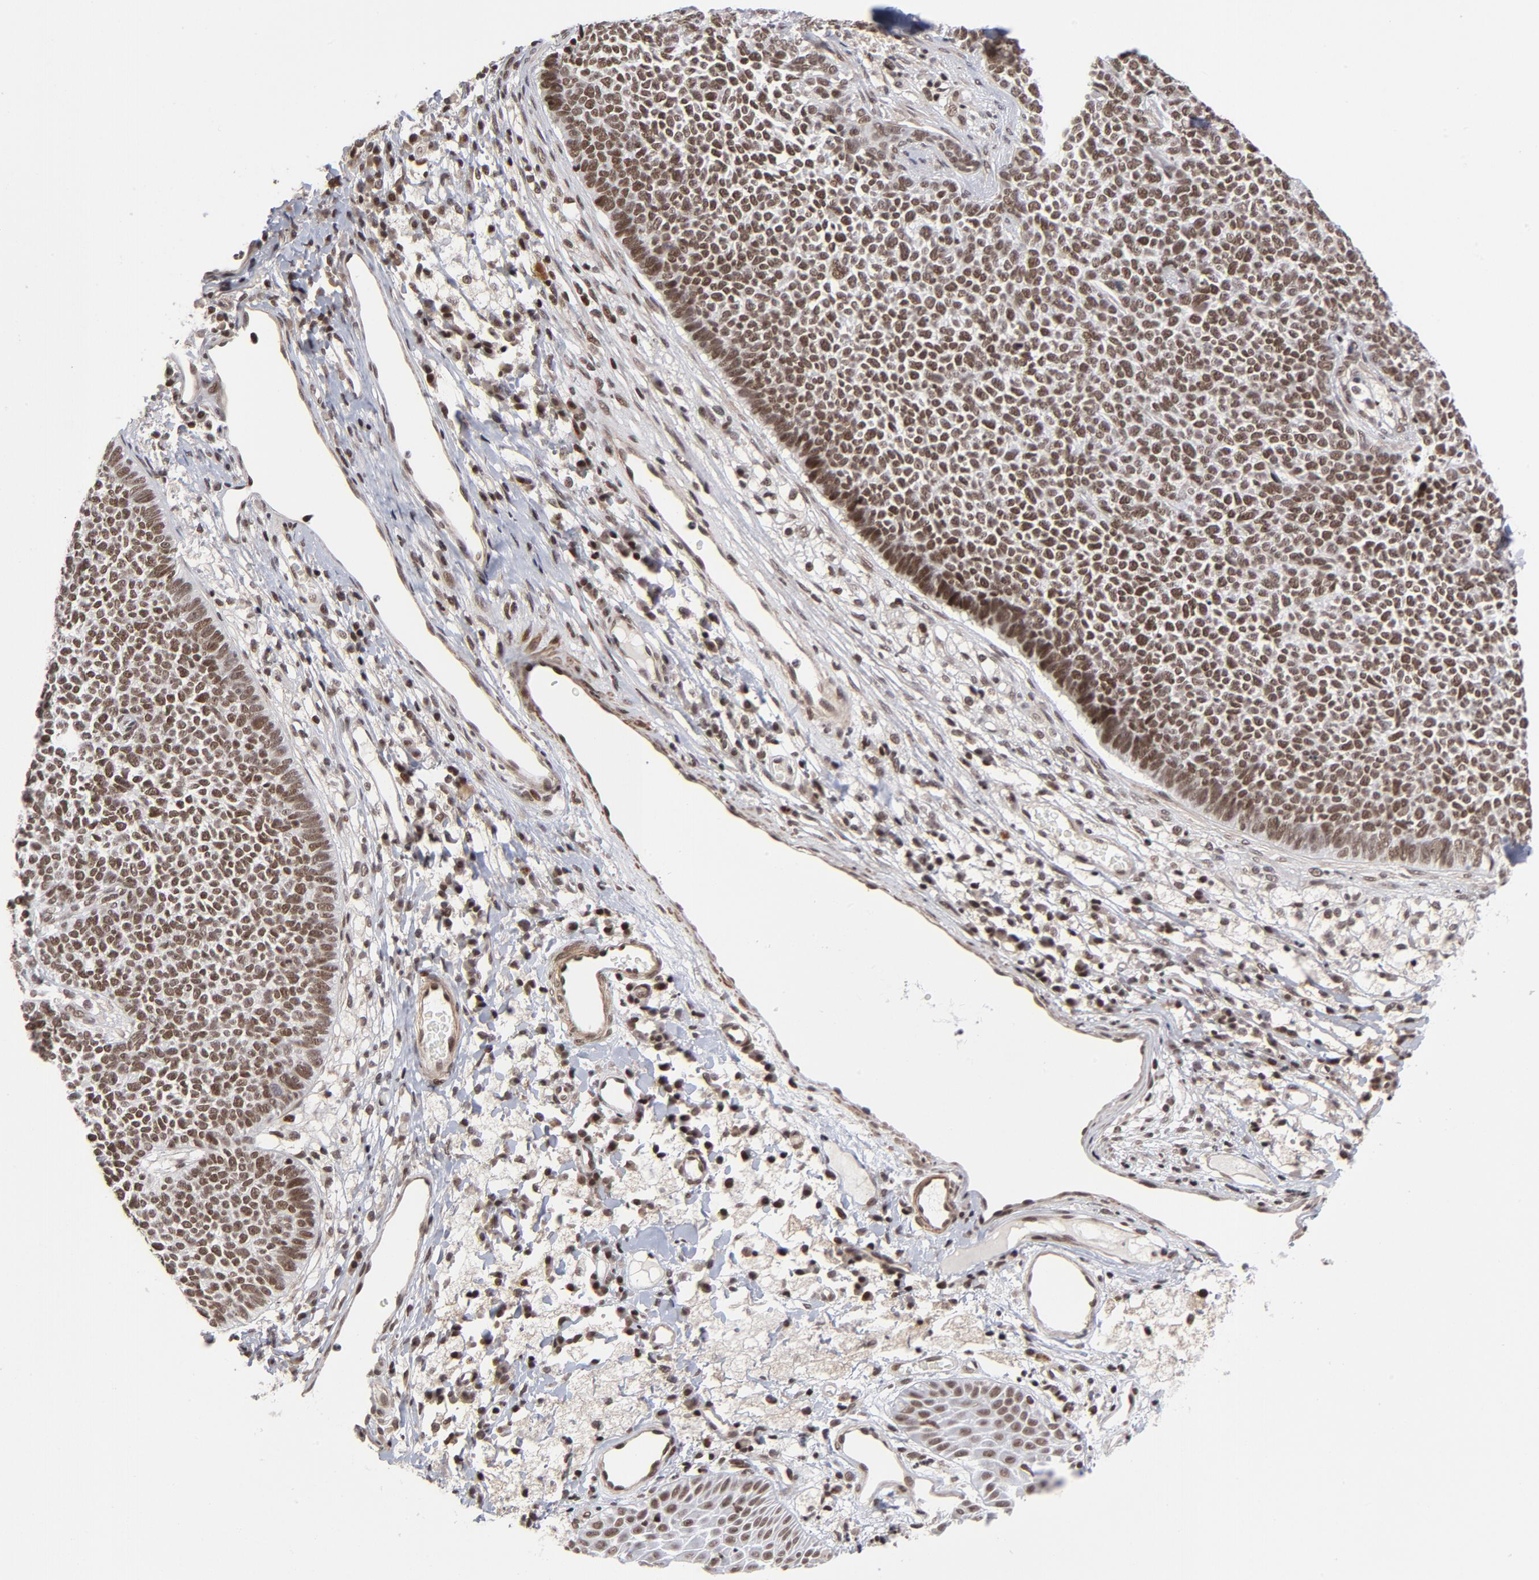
{"staining": {"intensity": "strong", "quantity": ">75%", "location": "nuclear"}, "tissue": "skin cancer", "cell_type": "Tumor cells", "image_type": "cancer", "snomed": [{"axis": "morphology", "description": "Basal cell carcinoma"}, {"axis": "topography", "description": "Skin"}], "caption": "A high-resolution photomicrograph shows immunohistochemistry (IHC) staining of skin cancer (basal cell carcinoma), which exhibits strong nuclear expression in about >75% of tumor cells.", "gene": "CTCF", "patient": {"sex": "female", "age": 84}}